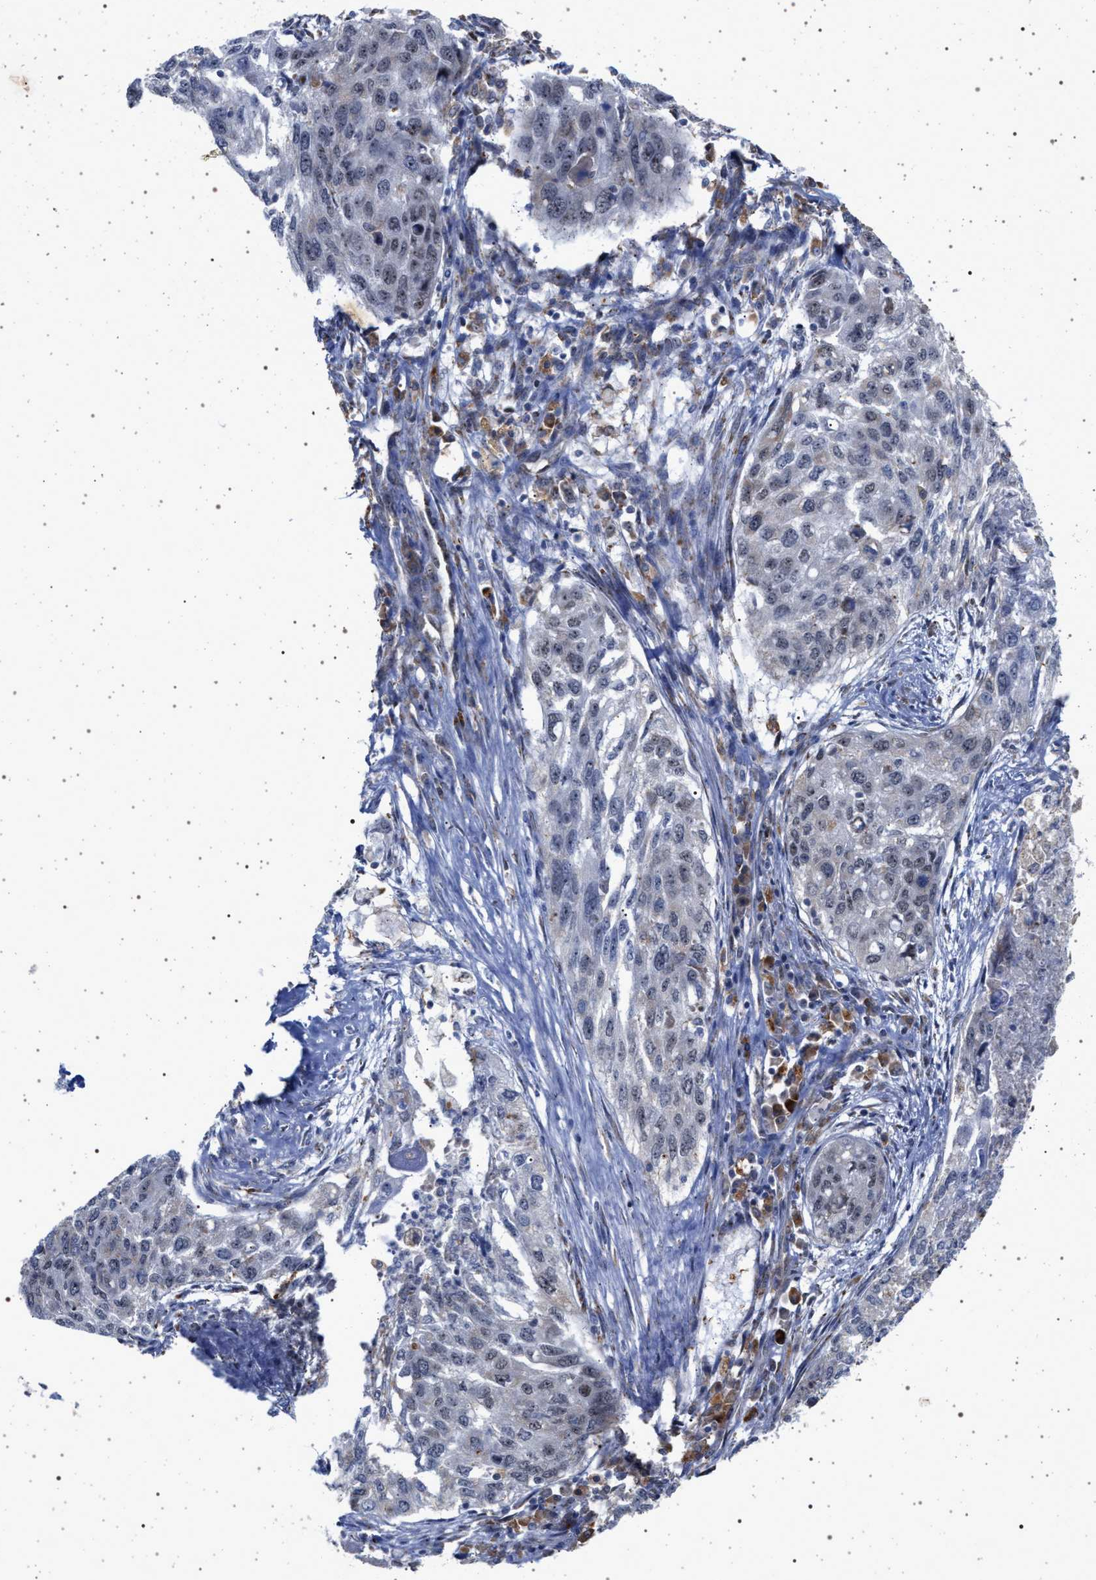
{"staining": {"intensity": "moderate", "quantity": "<25%", "location": "nuclear"}, "tissue": "lung cancer", "cell_type": "Tumor cells", "image_type": "cancer", "snomed": [{"axis": "morphology", "description": "Squamous cell carcinoma, NOS"}, {"axis": "topography", "description": "Lung"}], "caption": "Lung cancer stained with a brown dye demonstrates moderate nuclear positive positivity in approximately <25% of tumor cells.", "gene": "ELAC2", "patient": {"sex": "female", "age": 63}}